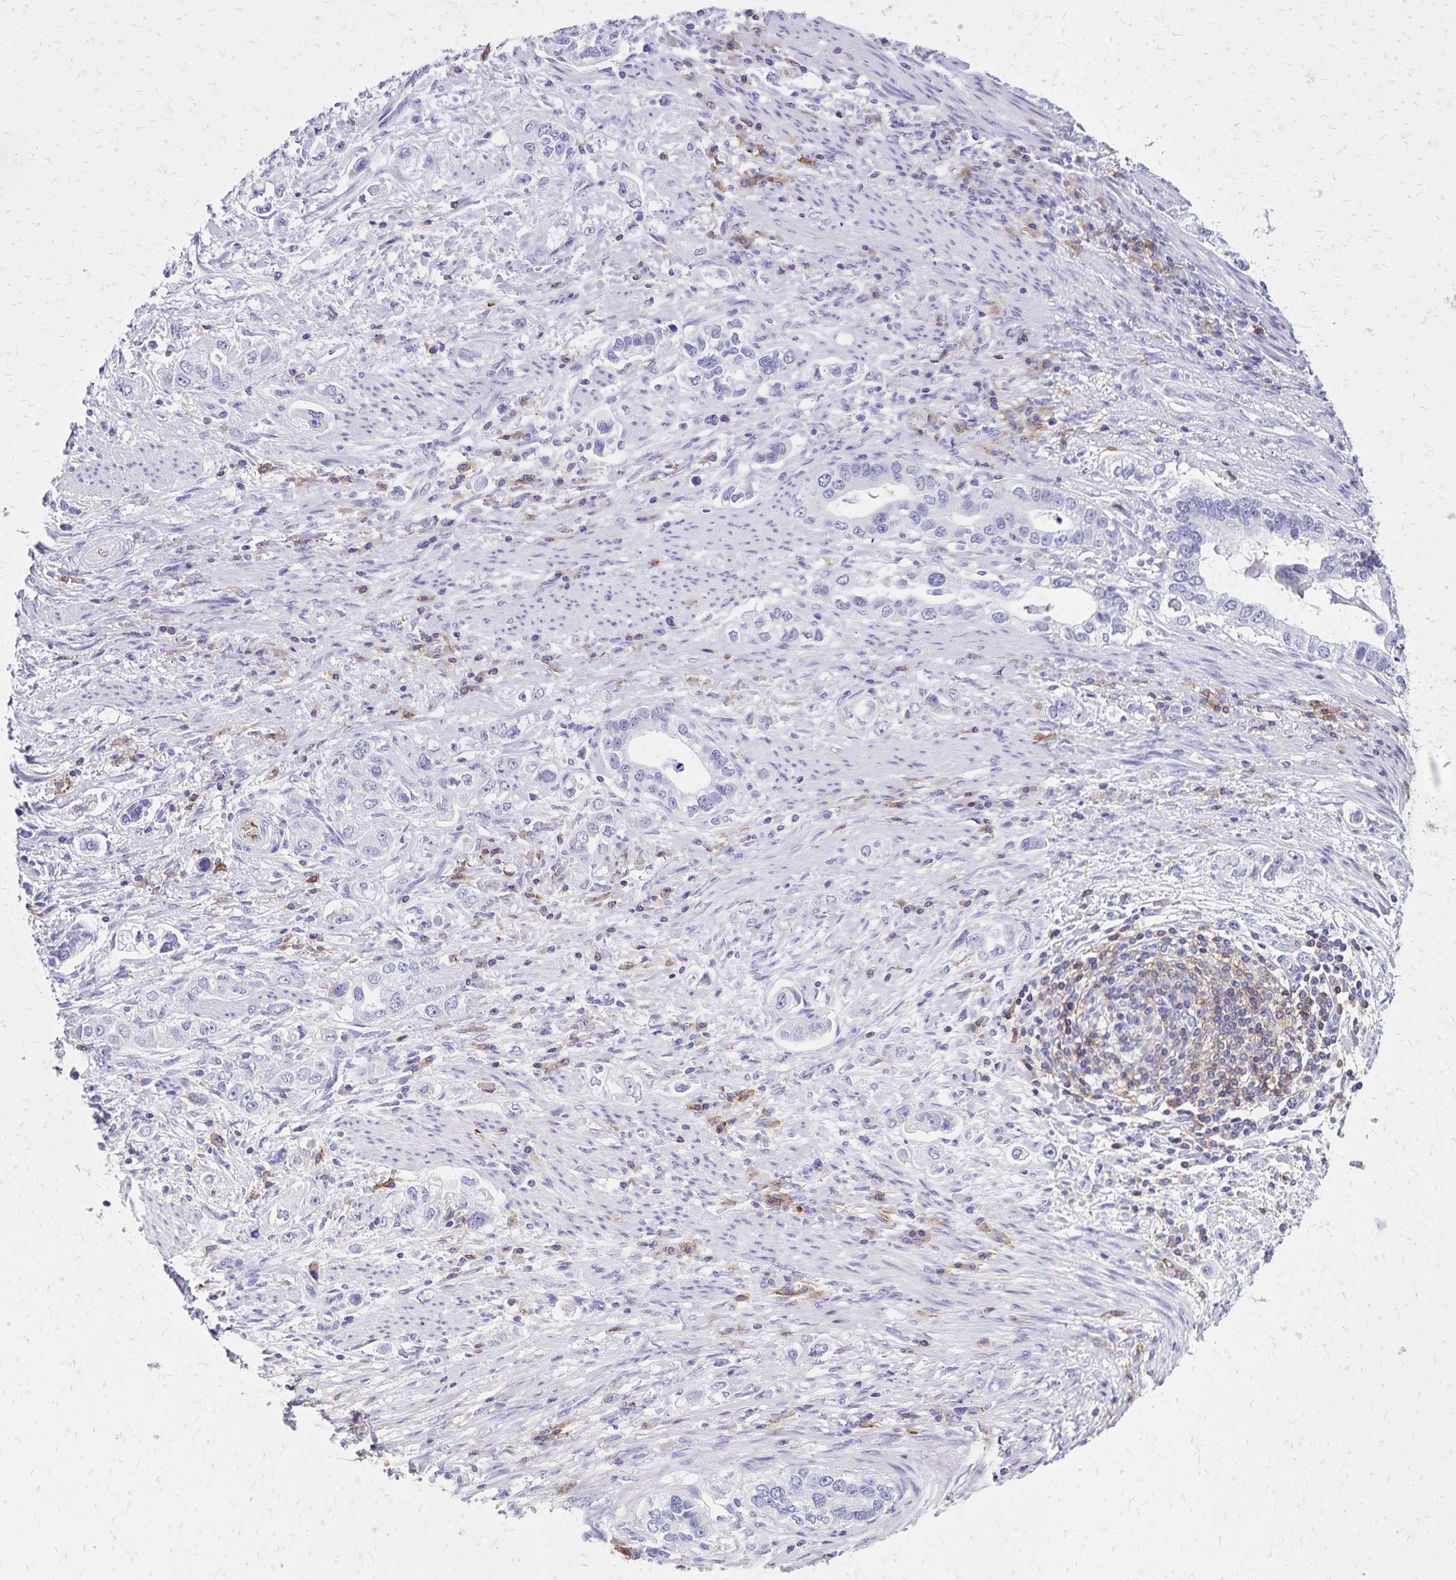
{"staining": {"intensity": "negative", "quantity": "none", "location": "none"}, "tissue": "stomach cancer", "cell_type": "Tumor cells", "image_type": "cancer", "snomed": [{"axis": "morphology", "description": "Adenocarcinoma, NOS"}, {"axis": "topography", "description": "Stomach, lower"}], "caption": "Immunohistochemical staining of stomach adenocarcinoma exhibits no significant positivity in tumor cells.", "gene": "CD27", "patient": {"sex": "female", "age": 93}}